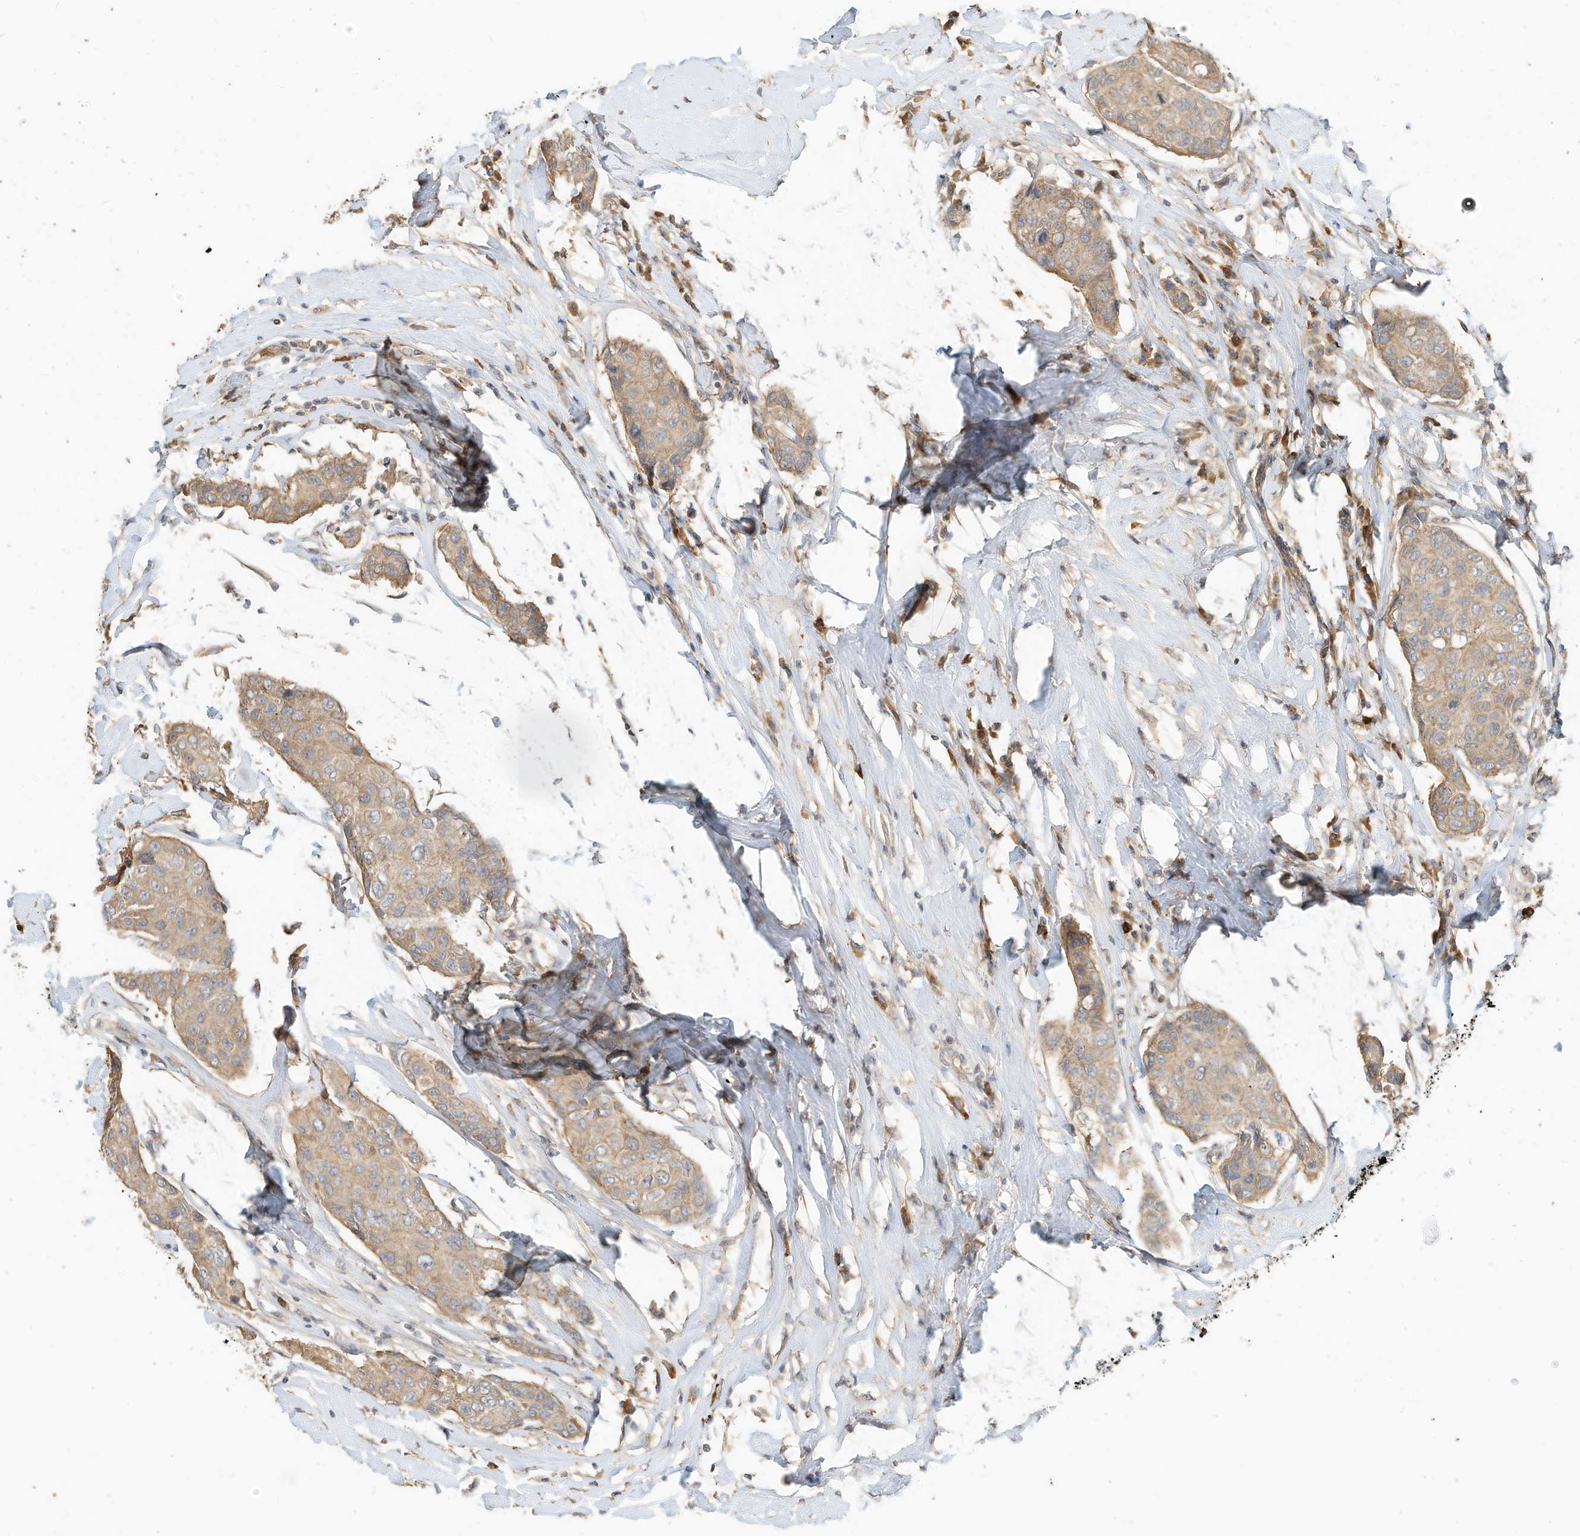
{"staining": {"intensity": "weak", "quantity": ">75%", "location": "cytoplasmic/membranous"}, "tissue": "breast cancer", "cell_type": "Tumor cells", "image_type": "cancer", "snomed": [{"axis": "morphology", "description": "Duct carcinoma"}, {"axis": "topography", "description": "Breast"}], "caption": "Immunohistochemical staining of breast infiltrating ductal carcinoma reveals weak cytoplasmic/membranous protein staining in approximately >75% of tumor cells.", "gene": "OFD1", "patient": {"sex": "female", "age": 80}}